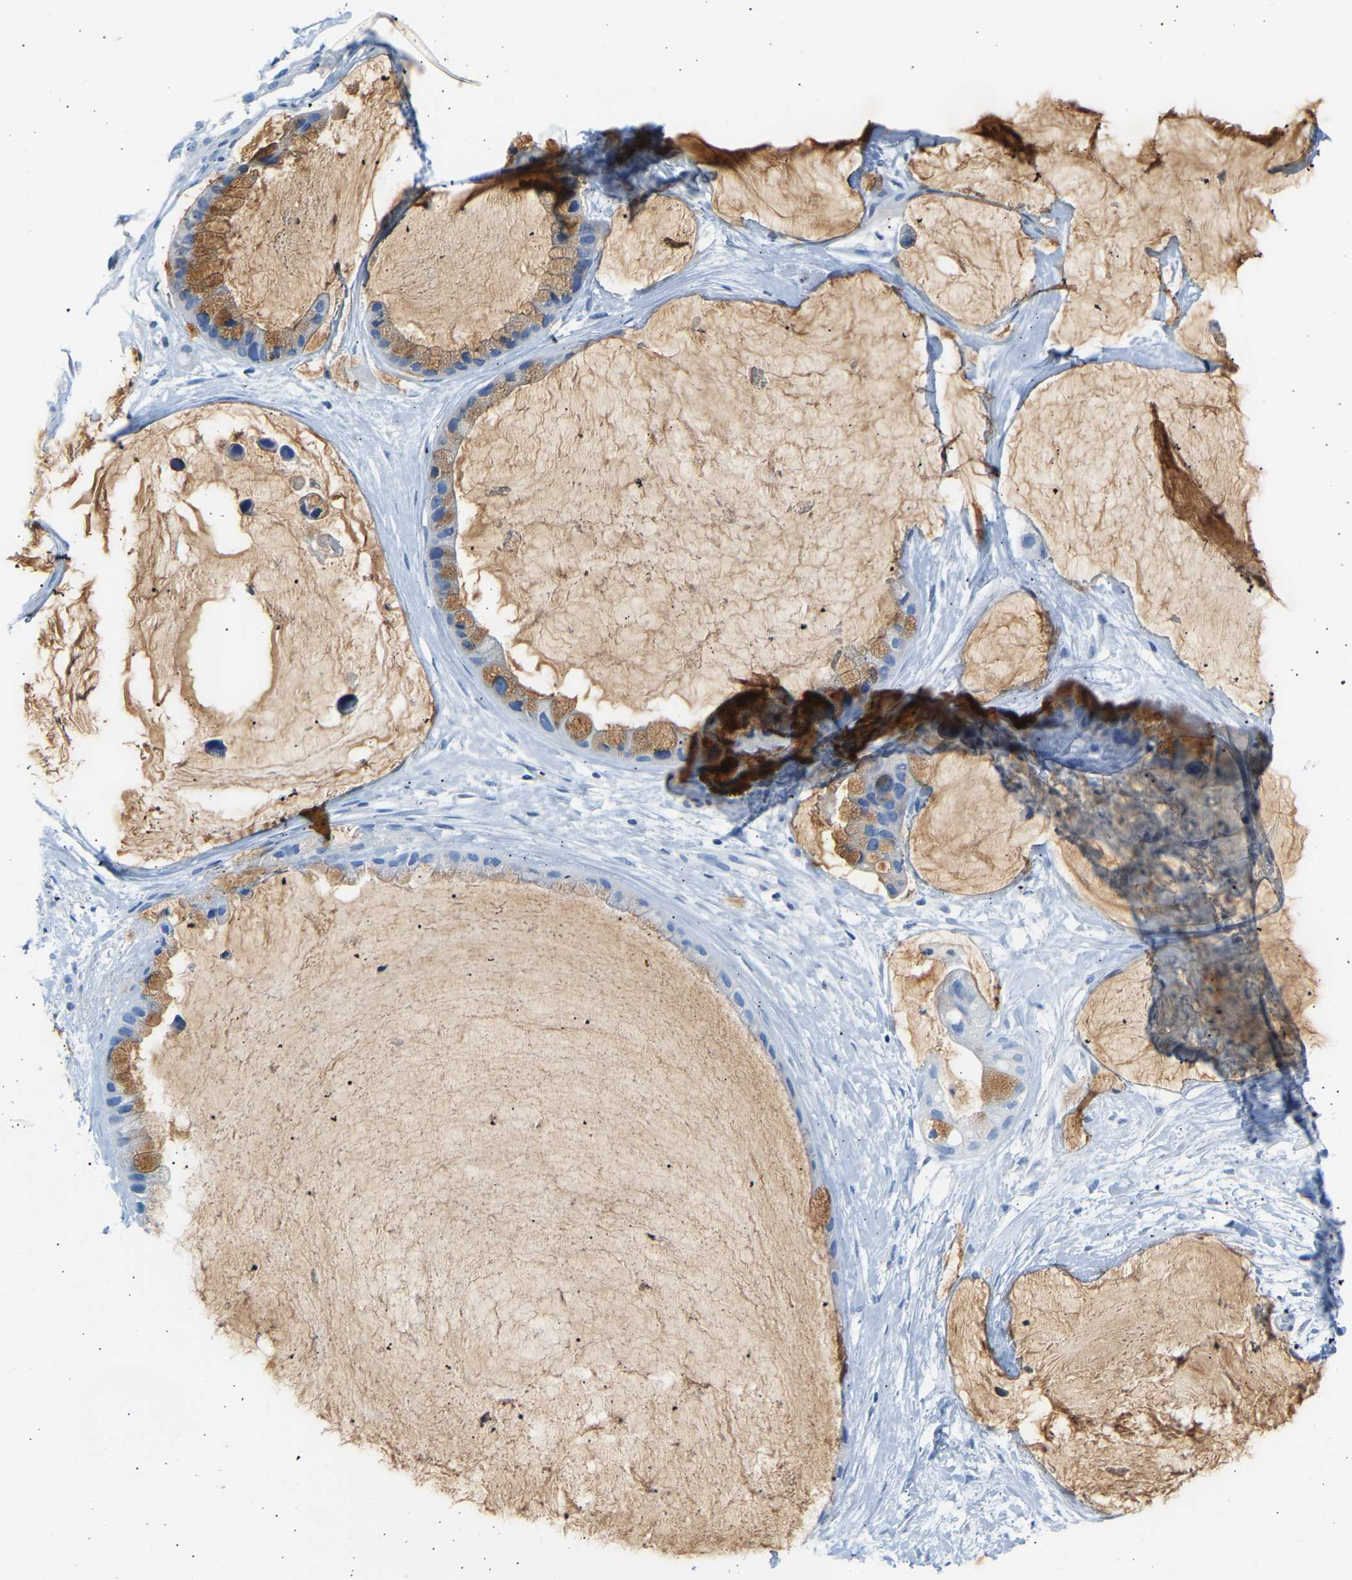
{"staining": {"intensity": "moderate", "quantity": "25%-75%", "location": "cytoplasmic/membranous"}, "tissue": "ovarian cancer", "cell_type": "Tumor cells", "image_type": "cancer", "snomed": [{"axis": "morphology", "description": "Cystadenocarcinoma, mucinous, NOS"}, {"axis": "topography", "description": "Ovary"}], "caption": "Immunohistochemical staining of ovarian cancer demonstrates moderate cytoplasmic/membranous protein staining in about 25%-75% of tumor cells.", "gene": "GNAS", "patient": {"sex": "female", "age": 39}}